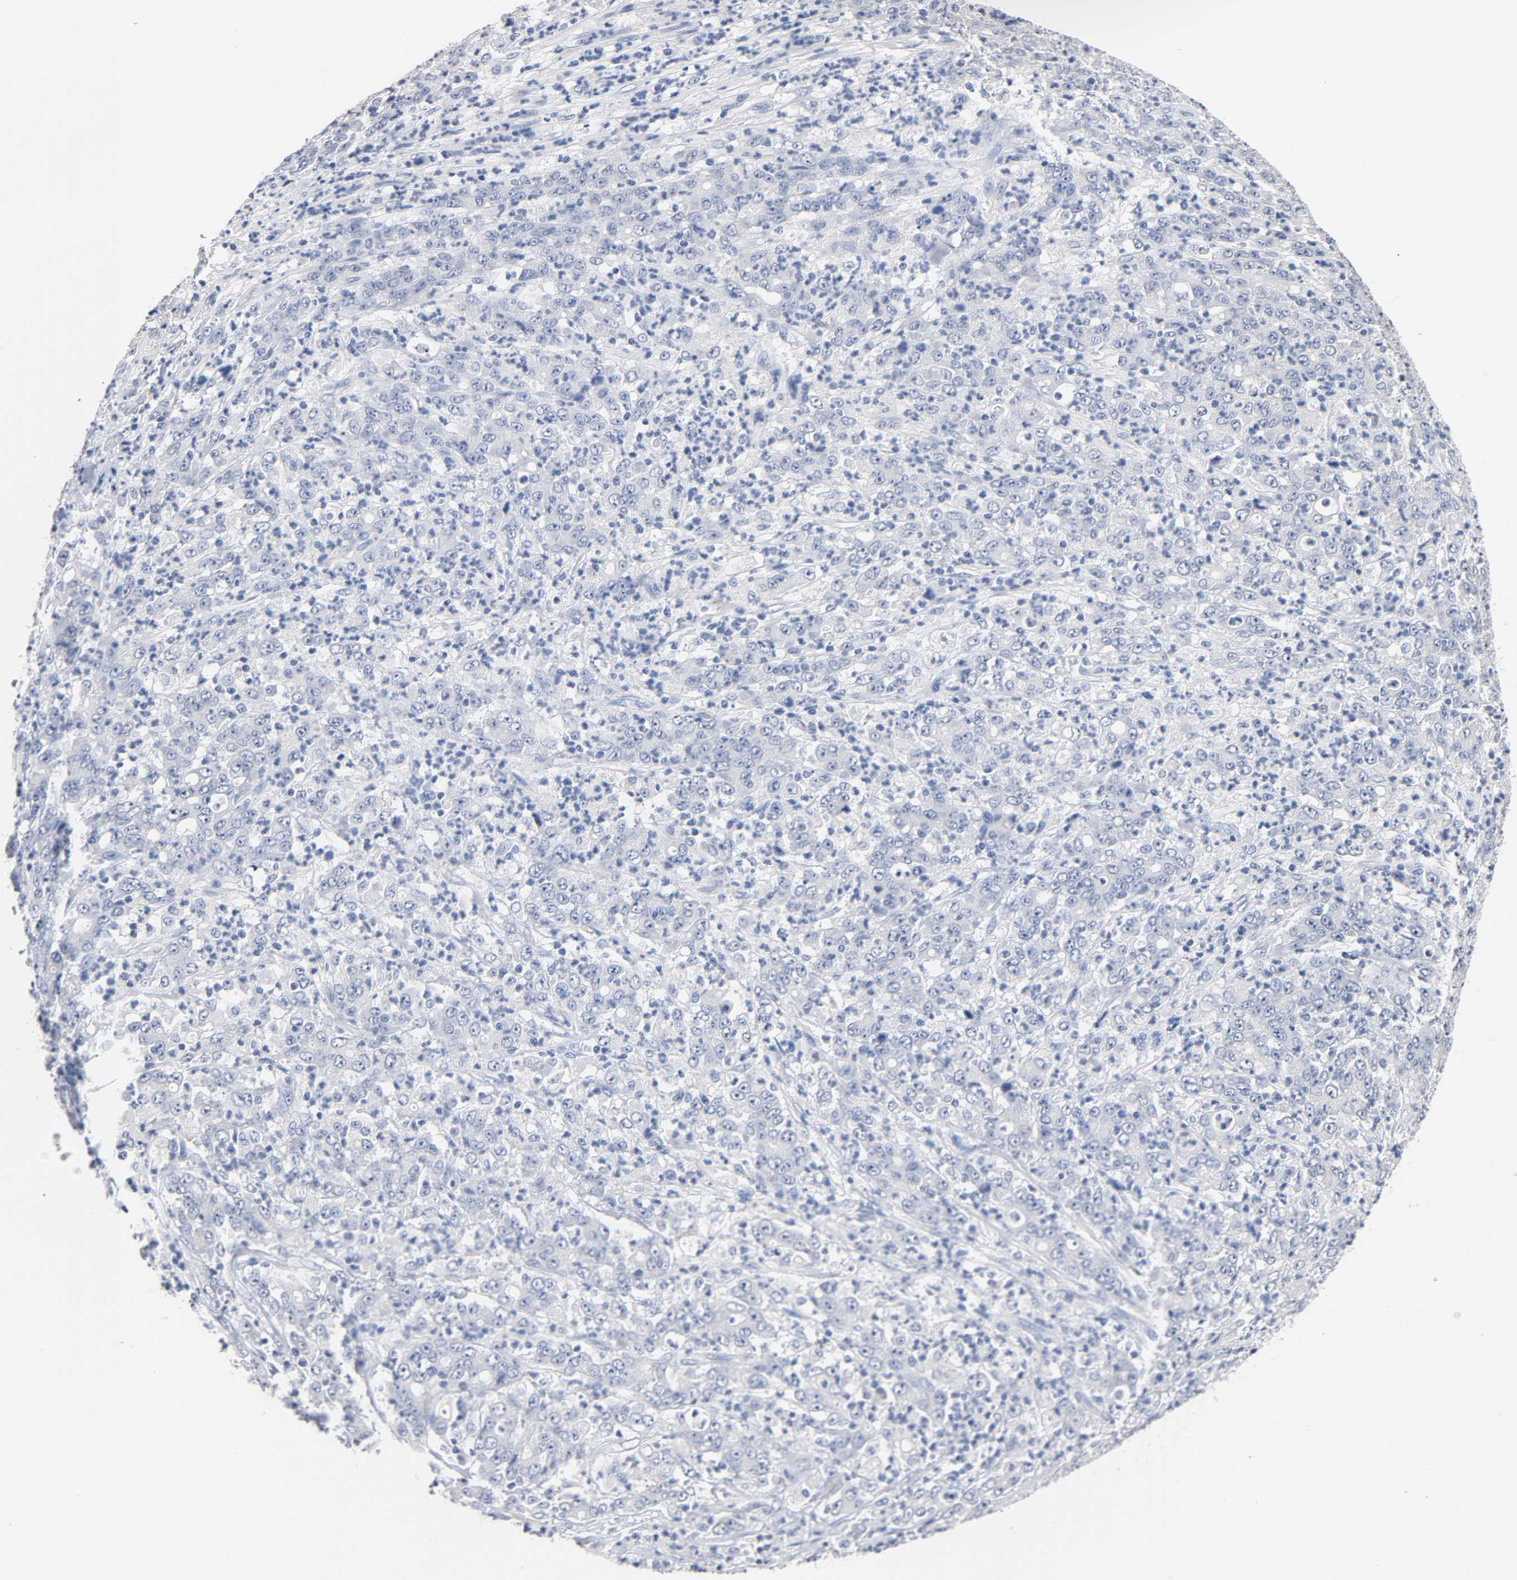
{"staining": {"intensity": "negative", "quantity": "none", "location": "none"}, "tissue": "stomach cancer", "cell_type": "Tumor cells", "image_type": "cancer", "snomed": [{"axis": "morphology", "description": "Adenocarcinoma, NOS"}, {"axis": "topography", "description": "Stomach, lower"}], "caption": "Tumor cells show no significant protein expression in stomach adenocarcinoma.", "gene": "ZCCHC13", "patient": {"sex": "female", "age": 71}}